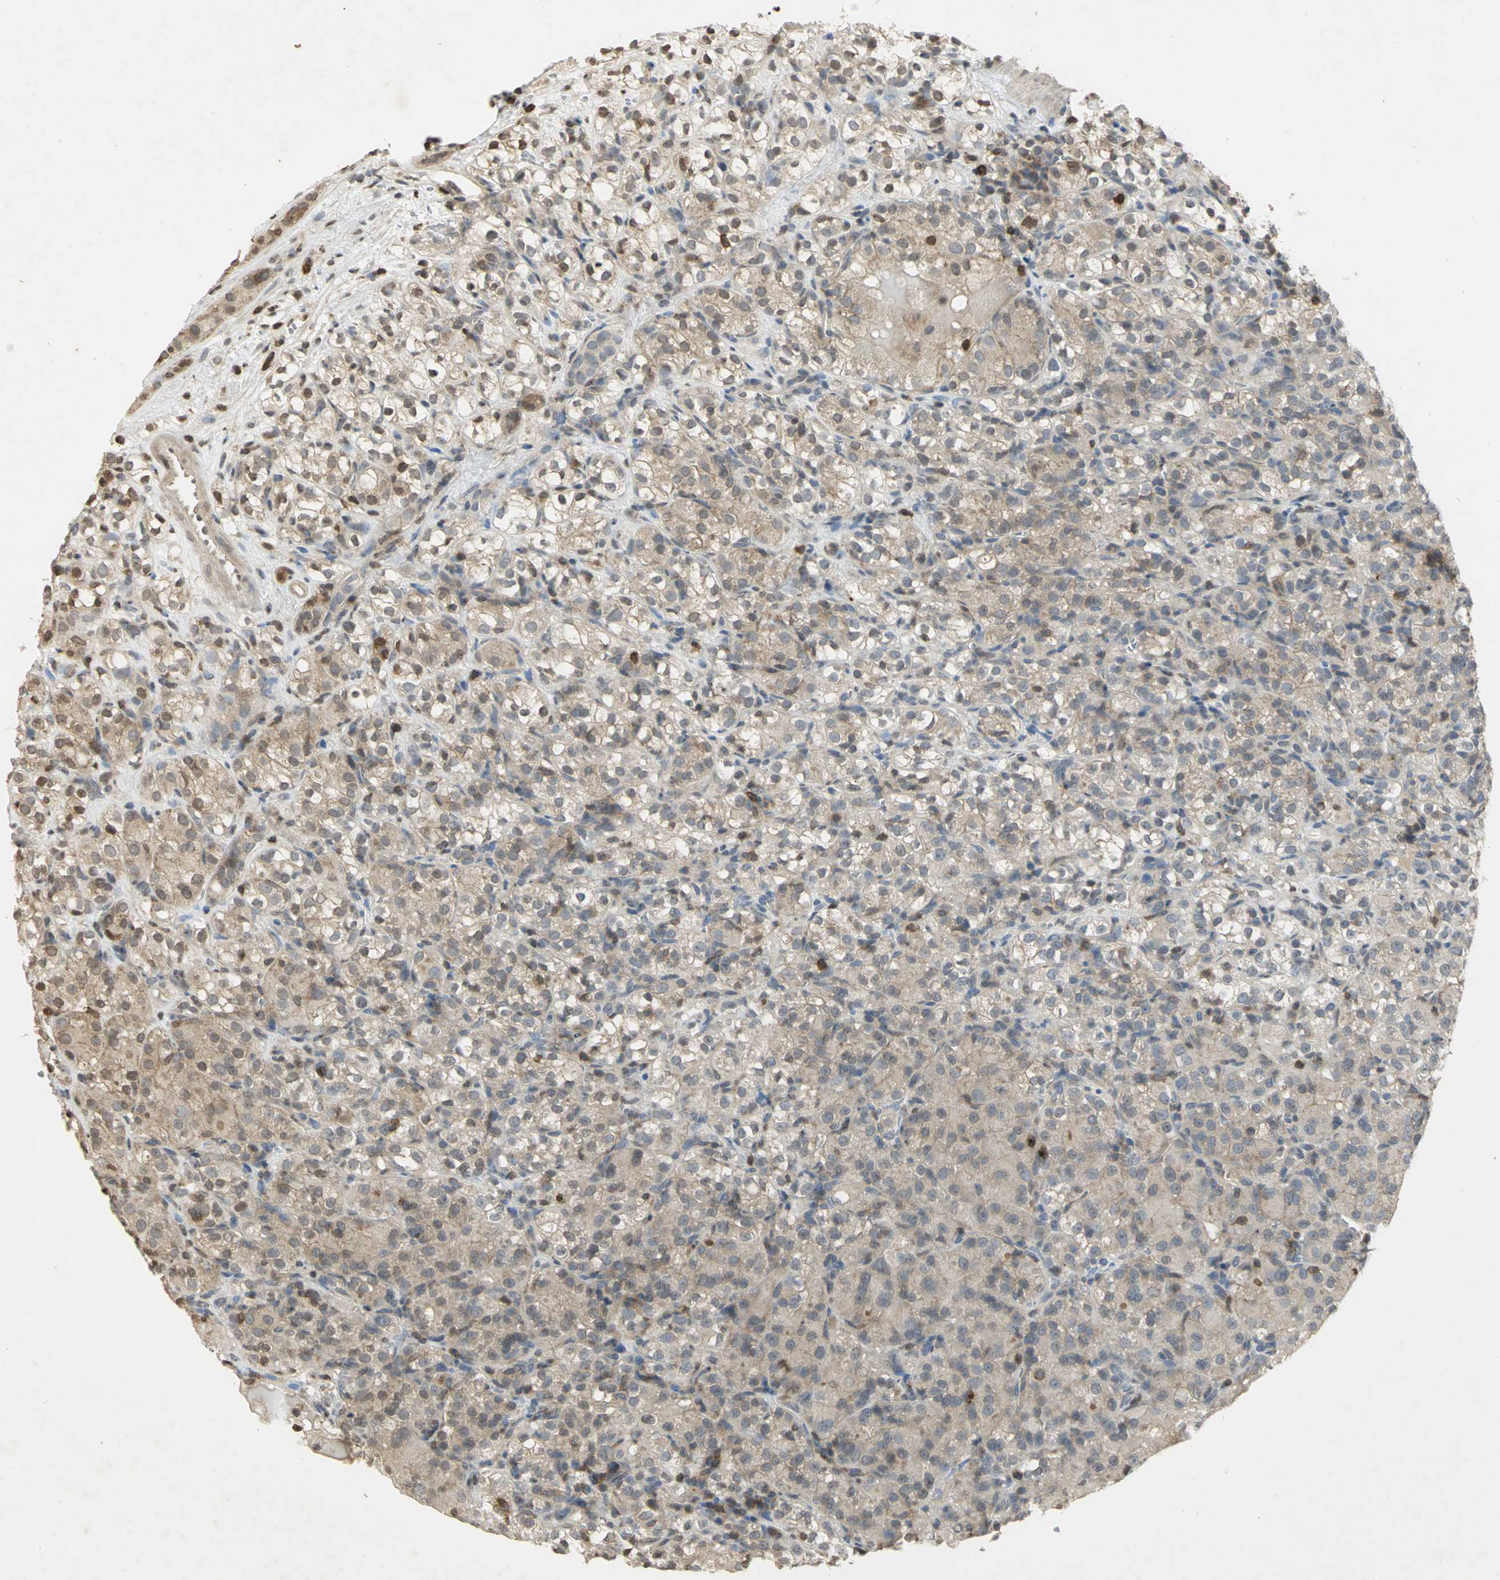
{"staining": {"intensity": "weak", "quantity": "<25%", "location": "nuclear"}, "tissue": "renal cancer", "cell_type": "Tumor cells", "image_type": "cancer", "snomed": [{"axis": "morphology", "description": "Normal tissue, NOS"}, {"axis": "morphology", "description": "Adenocarcinoma, NOS"}, {"axis": "topography", "description": "Kidney"}], "caption": "An immunohistochemistry (IHC) histopathology image of renal adenocarcinoma is shown. There is no staining in tumor cells of renal adenocarcinoma. (DAB immunohistochemistry, high magnification).", "gene": "IL16", "patient": {"sex": "male", "age": 61}}